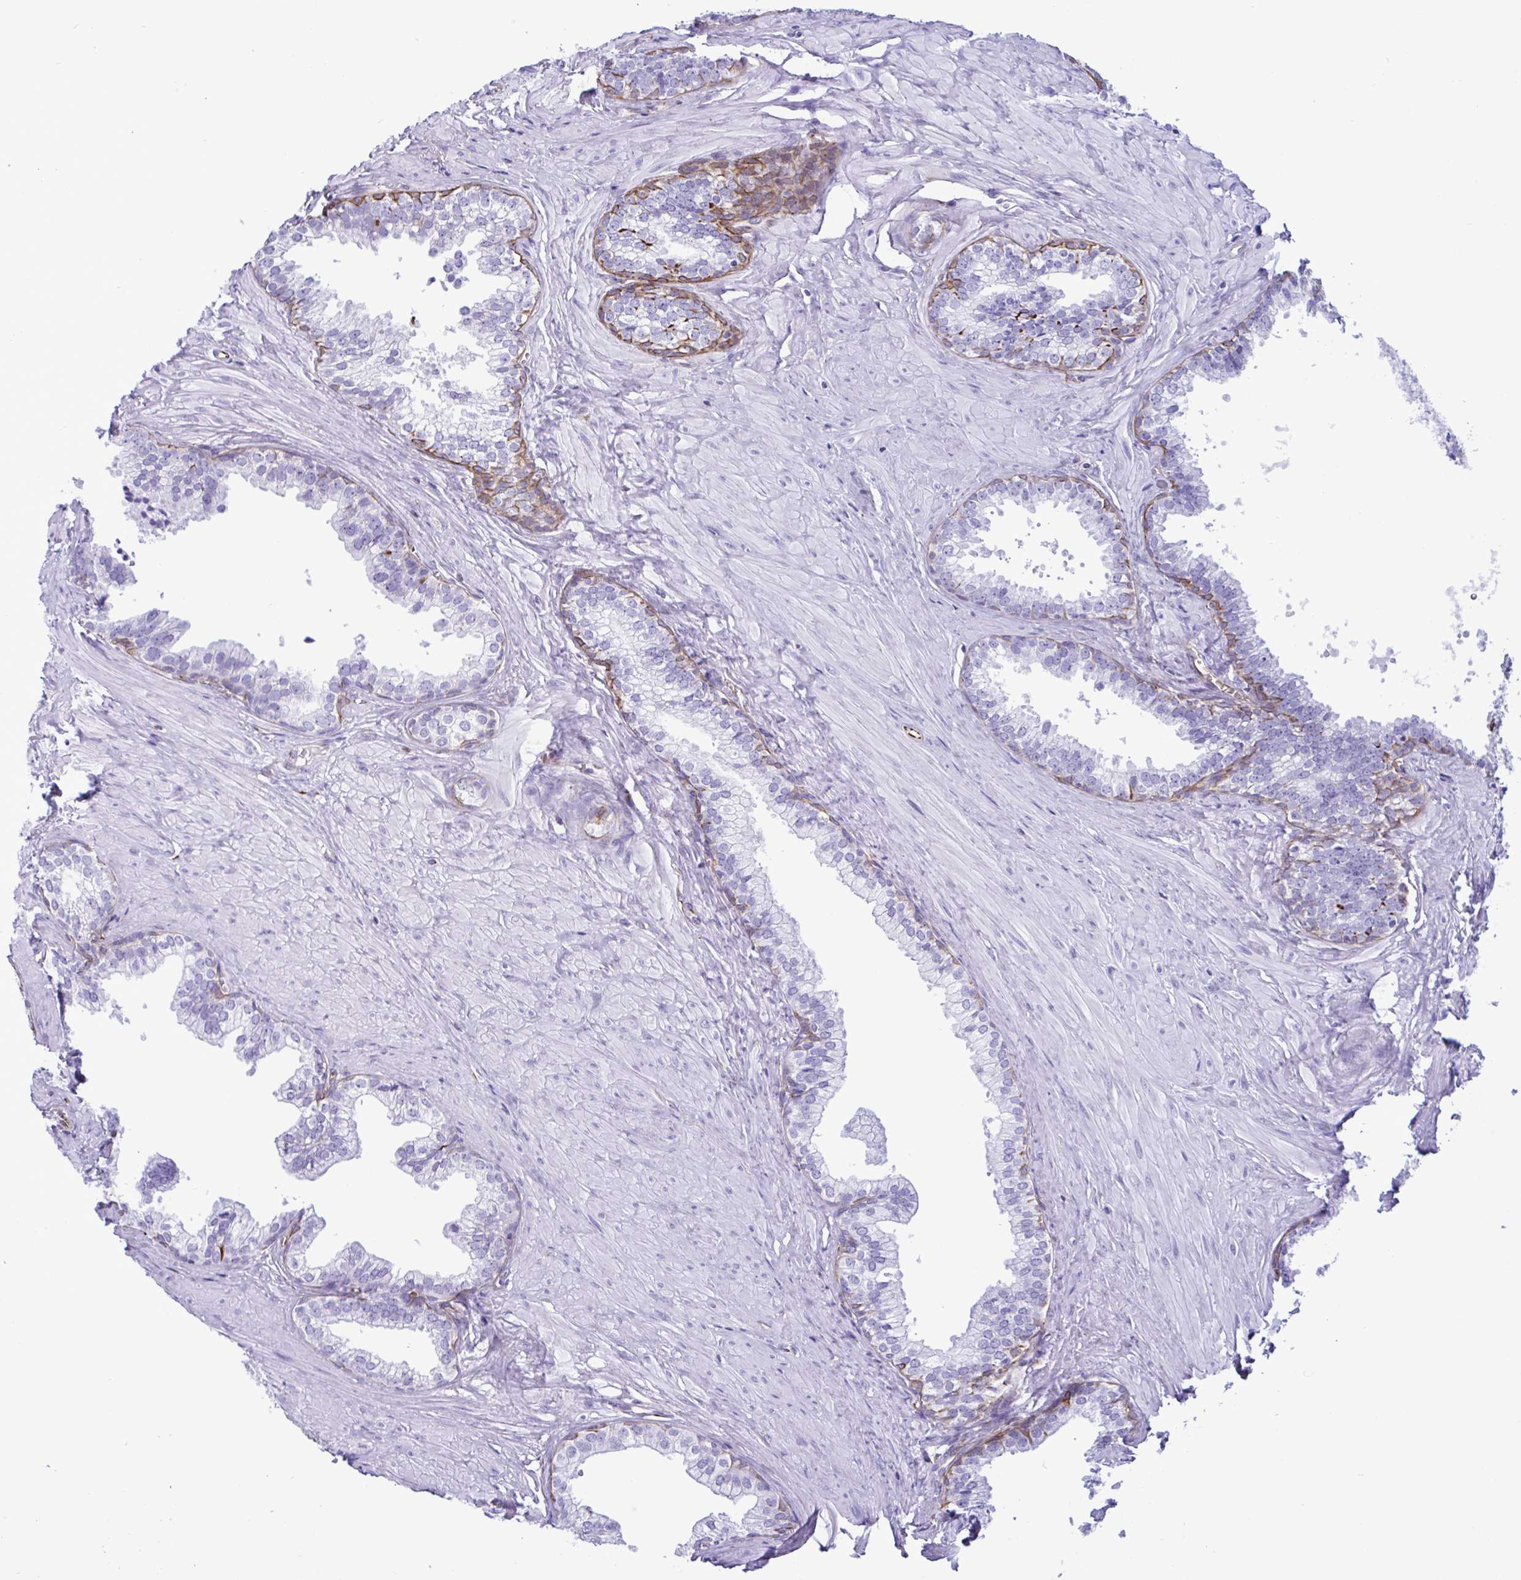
{"staining": {"intensity": "moderate", "quantity": "<25%", "location": "cytoplasmic/membranous"}, "tissue": "prostate", "cell_type": "Glandular cells", "image_type": "normal", "snomed": [{"axis": "morphology", "description": "Normal tissue, NOS"}, {"axis": "topography", "description": "Prostate"}, {"axis": "topography", "description": "Peripheral nerve tissue"}], "caption": "Moderate cytoplasmic/membranous expression for a protein is identified in approximately <25% of glandular cells of normal prostate using IHC.", "gene": "SMAD5", "patient": {"sex": "male", "age": 55}}